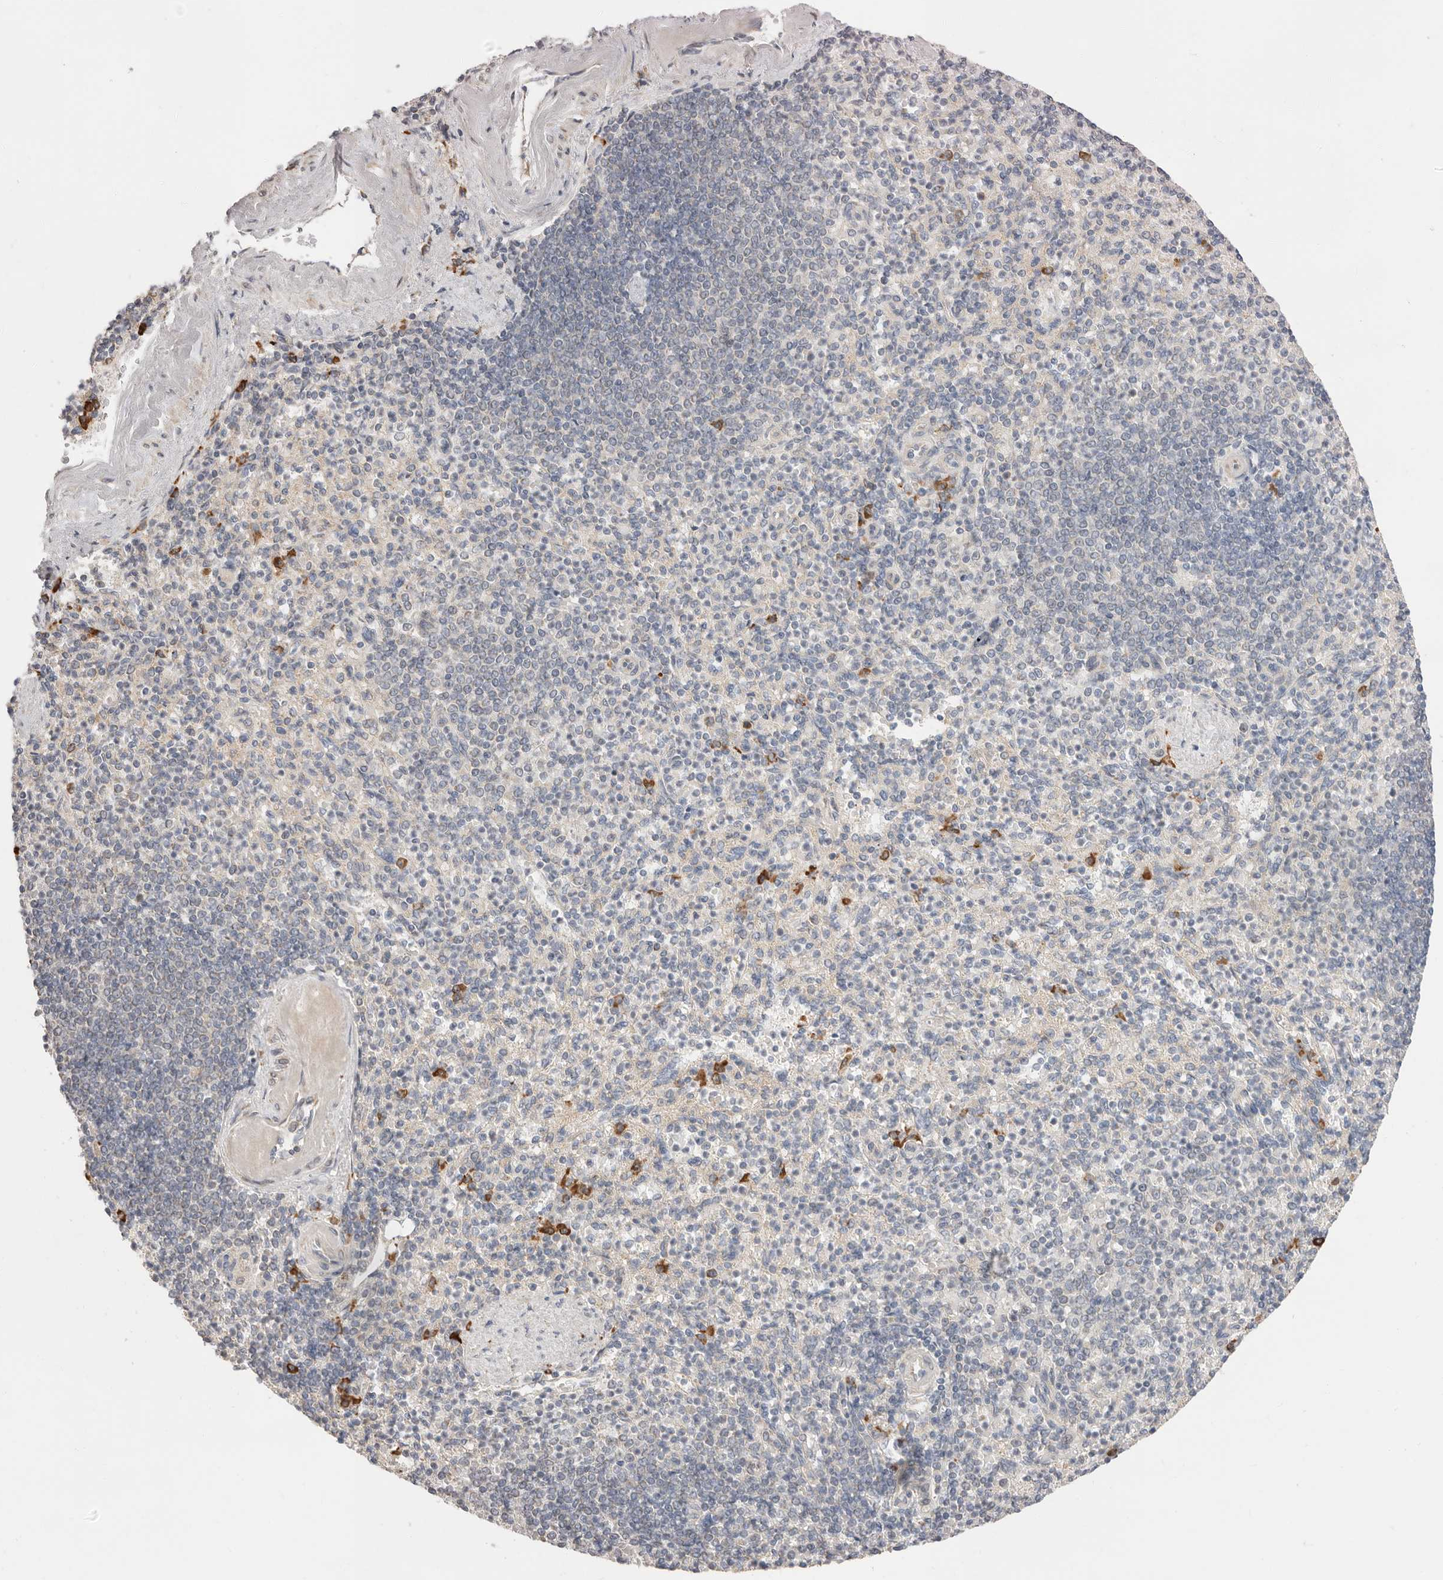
{"staining": {"intensity": "strong", "quantity": "<25%", "location": "cytoplasmic/membranous"}, "tissue": "spleen", "cell_type": "Cells in red pulp", "image_type": "normal", "snomed": [{"axis": "morphology", "description": "Normal tissue, NOS"}, {"axis": "topography", "description": "Spleen"}], "caption": "IHC (DAB) staining of unremarkable spleen displays strong cytoplasmic/membranous protein positivity in about <25% of cells in red pulp. Nuclei are stained in blue.", "gene": "USH1C", "patient": {"sex": "female", "age": 74}}